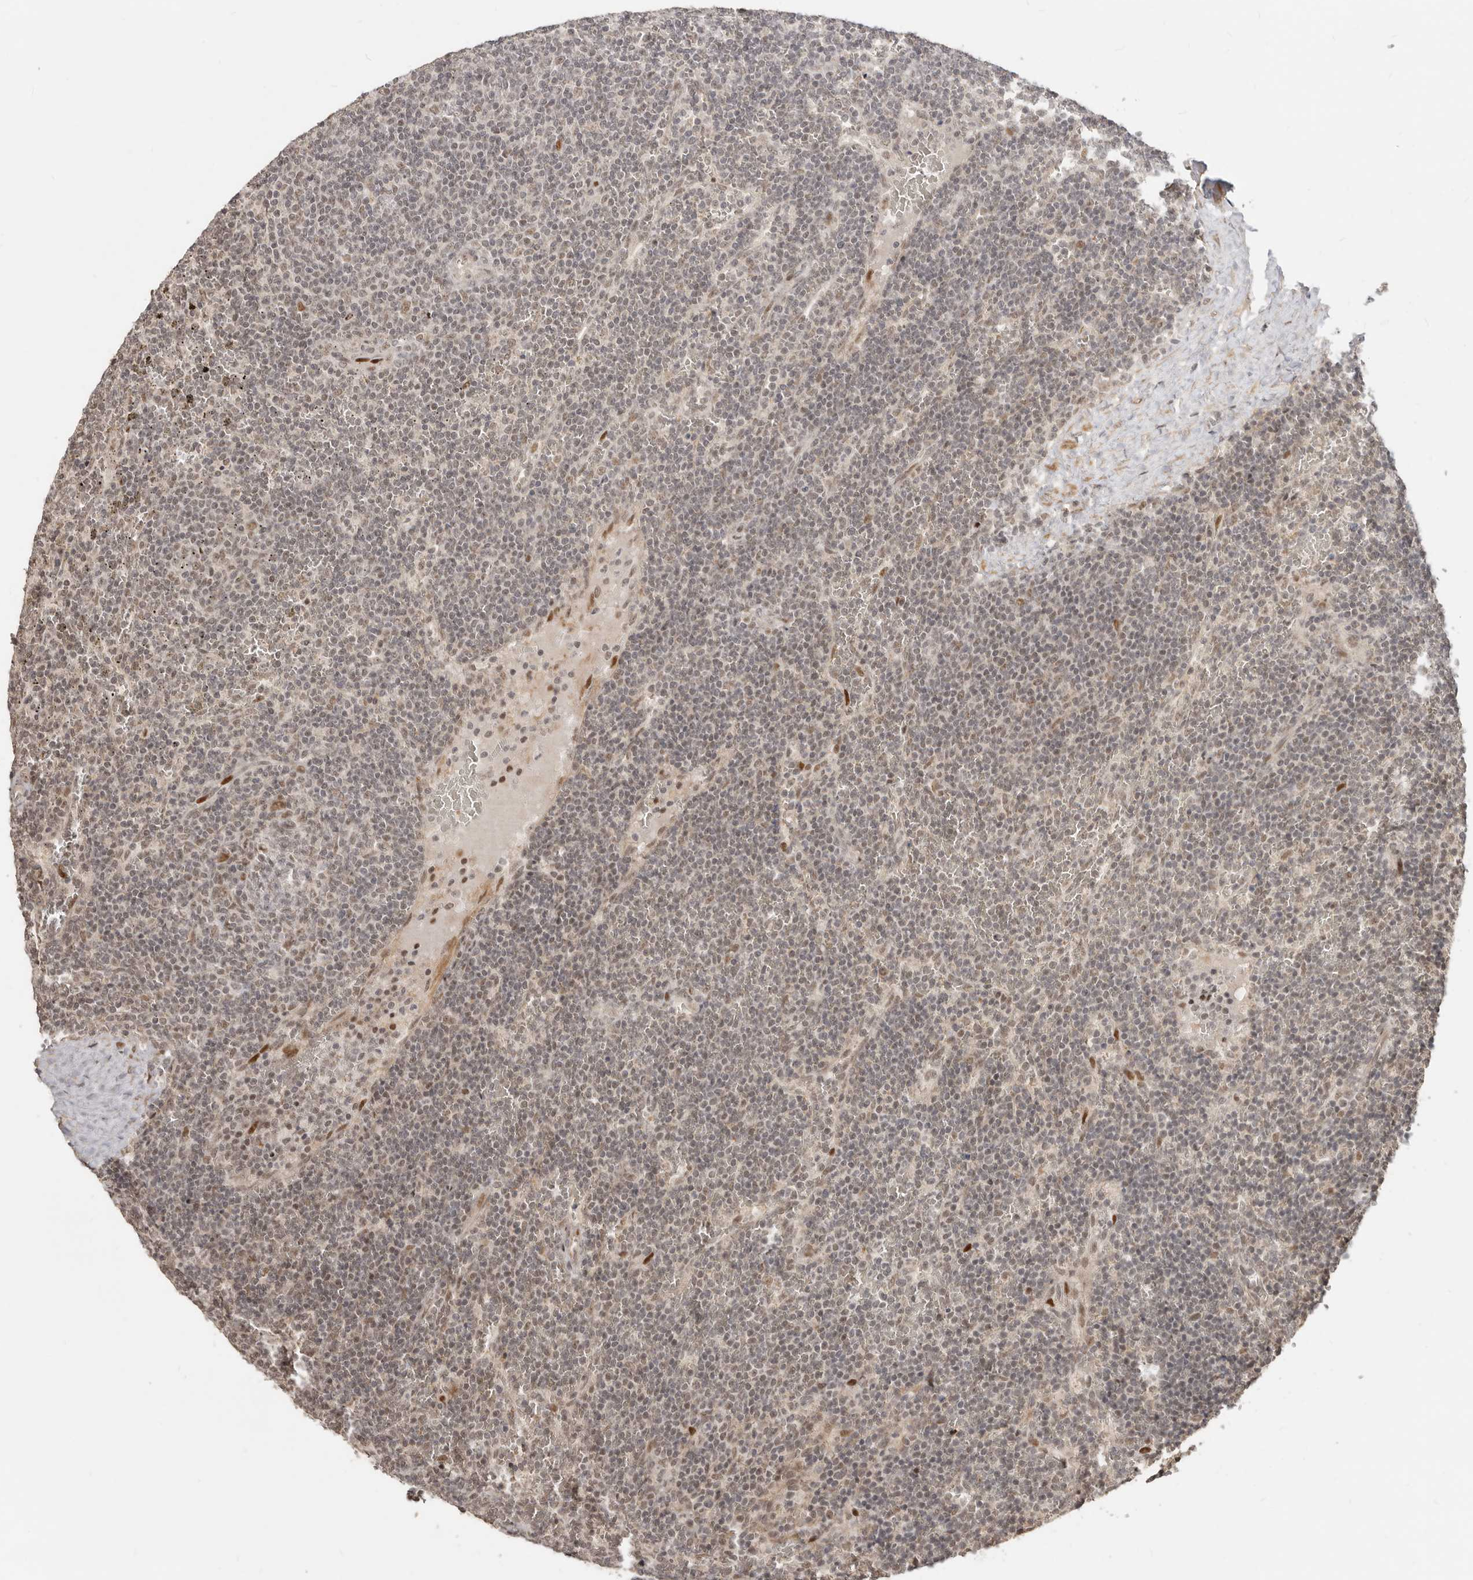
{"staining": {"intensity": "weak", "quantity": "25%-75%", "location": "nuclear"}, "tissue": "lymphoma", "cell_type": "Tumor cells", "image_type": "cancer", "snomed": [{"axis": "morphology", "description": "Malignant lymphoma, non-Hodgkin's type, Low grade"}, {"axis": "topography", "description": "Spleen"}], "caption": "Immunohistochemistry (IHC) (DAB) staining of human low-grade malignant lymphoma, non-Hodgkin's type shows weak nuclear protein staining in about 25%-75% of tumor cells.", "gene": "GPBP1L1", "patient": {"sex": "female", "age": 50}}